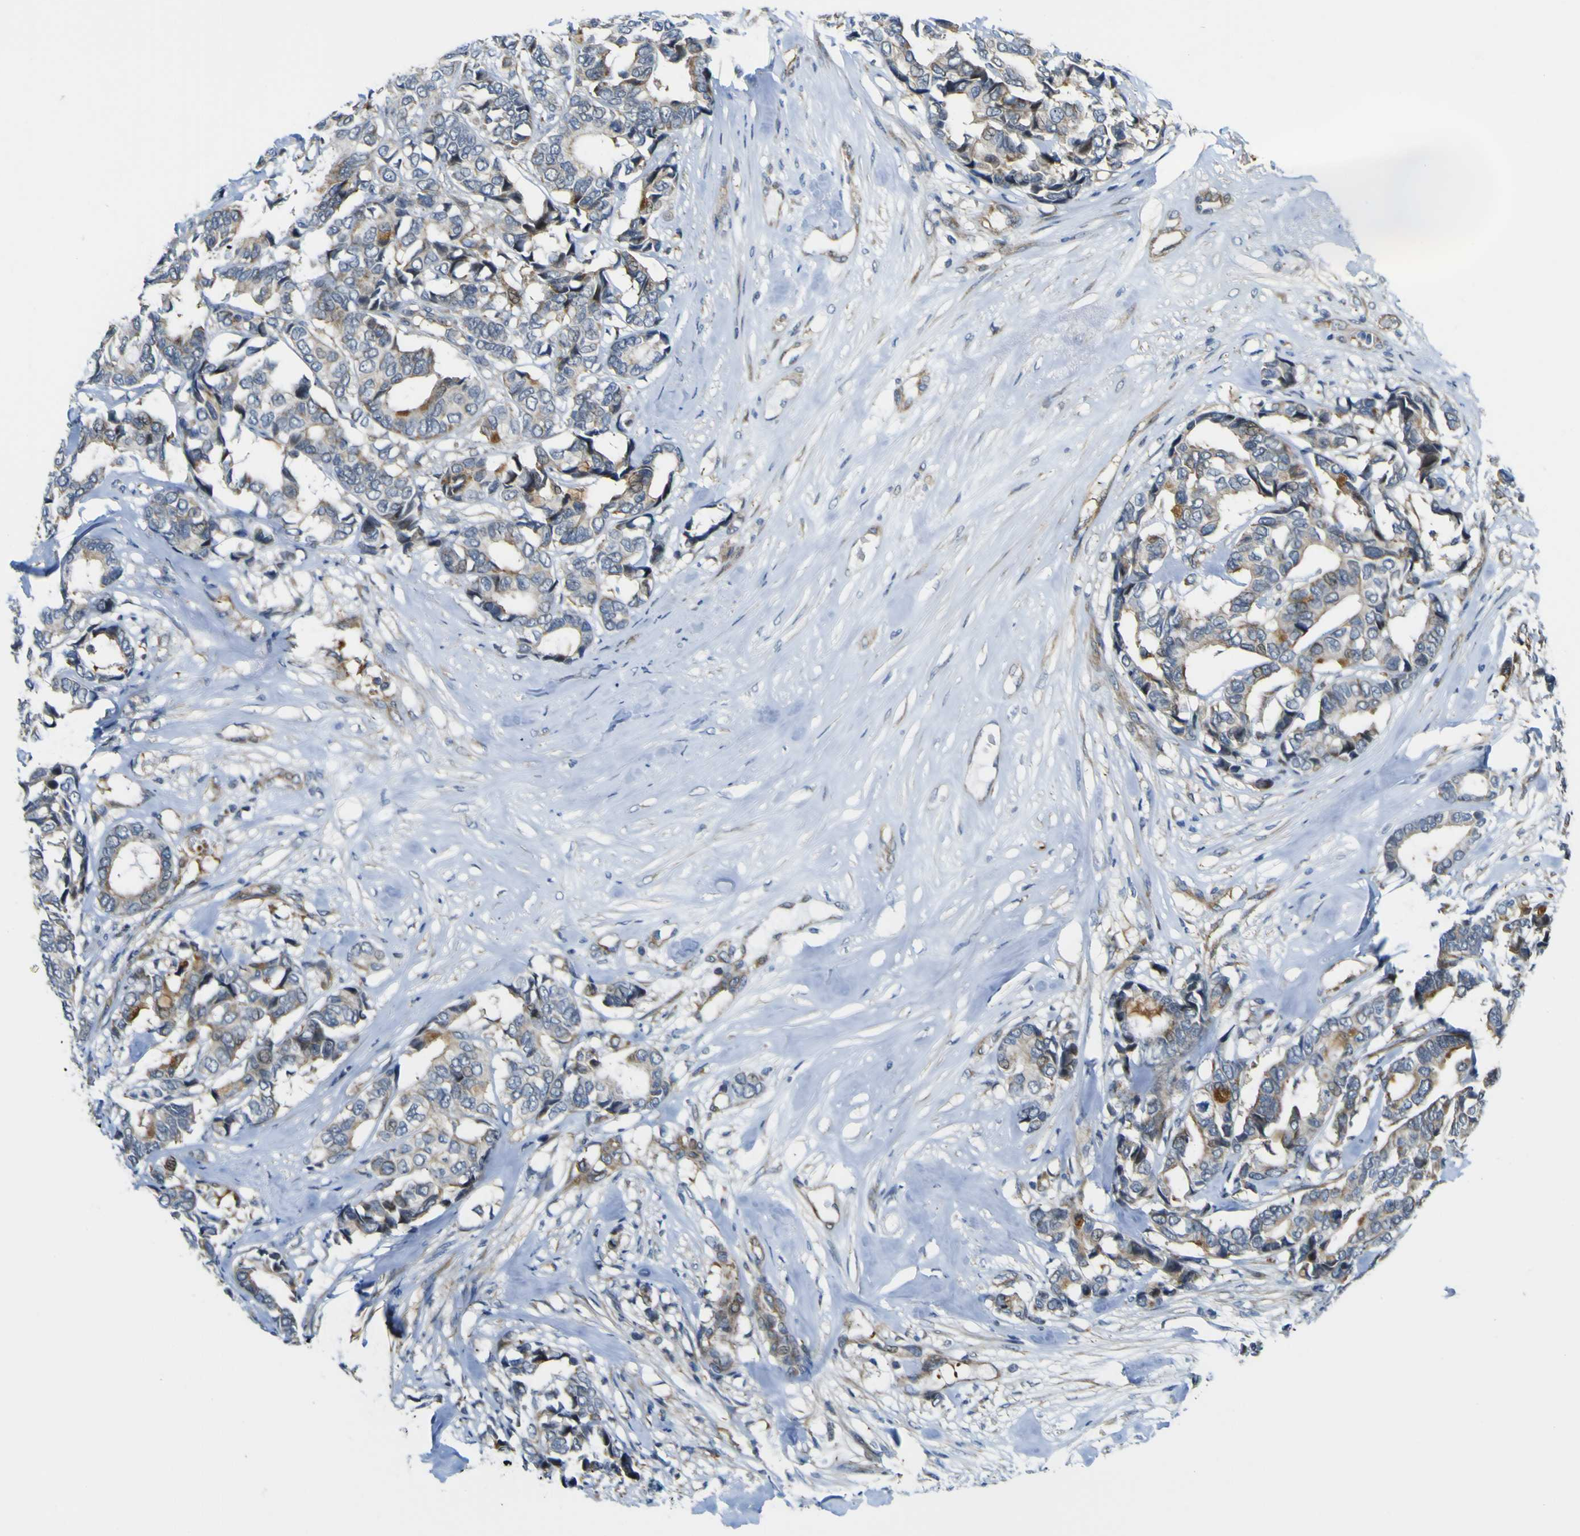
{"staining": {"intensity": "strong", "quantity": "25%-75%", "location": "cytoplasmic/membranous"}, "tissue": "breast cancer", "cell_type": "Tumor cells", "image_type": "cancer", "snomed": [{"axis": "morphology", "description": "Duct carcinoma"}, {"axis": "topography", "description": "Breast"}], "caption": "There is high levels of strong cytoplasmic/membranous staining in tumor cells of breast invasive ductal carcinoma, as demonstrated by immunohistochemical staining (brown color).", "gene": "KDM7A", "patient": {"sex": "female", "age": 87}}